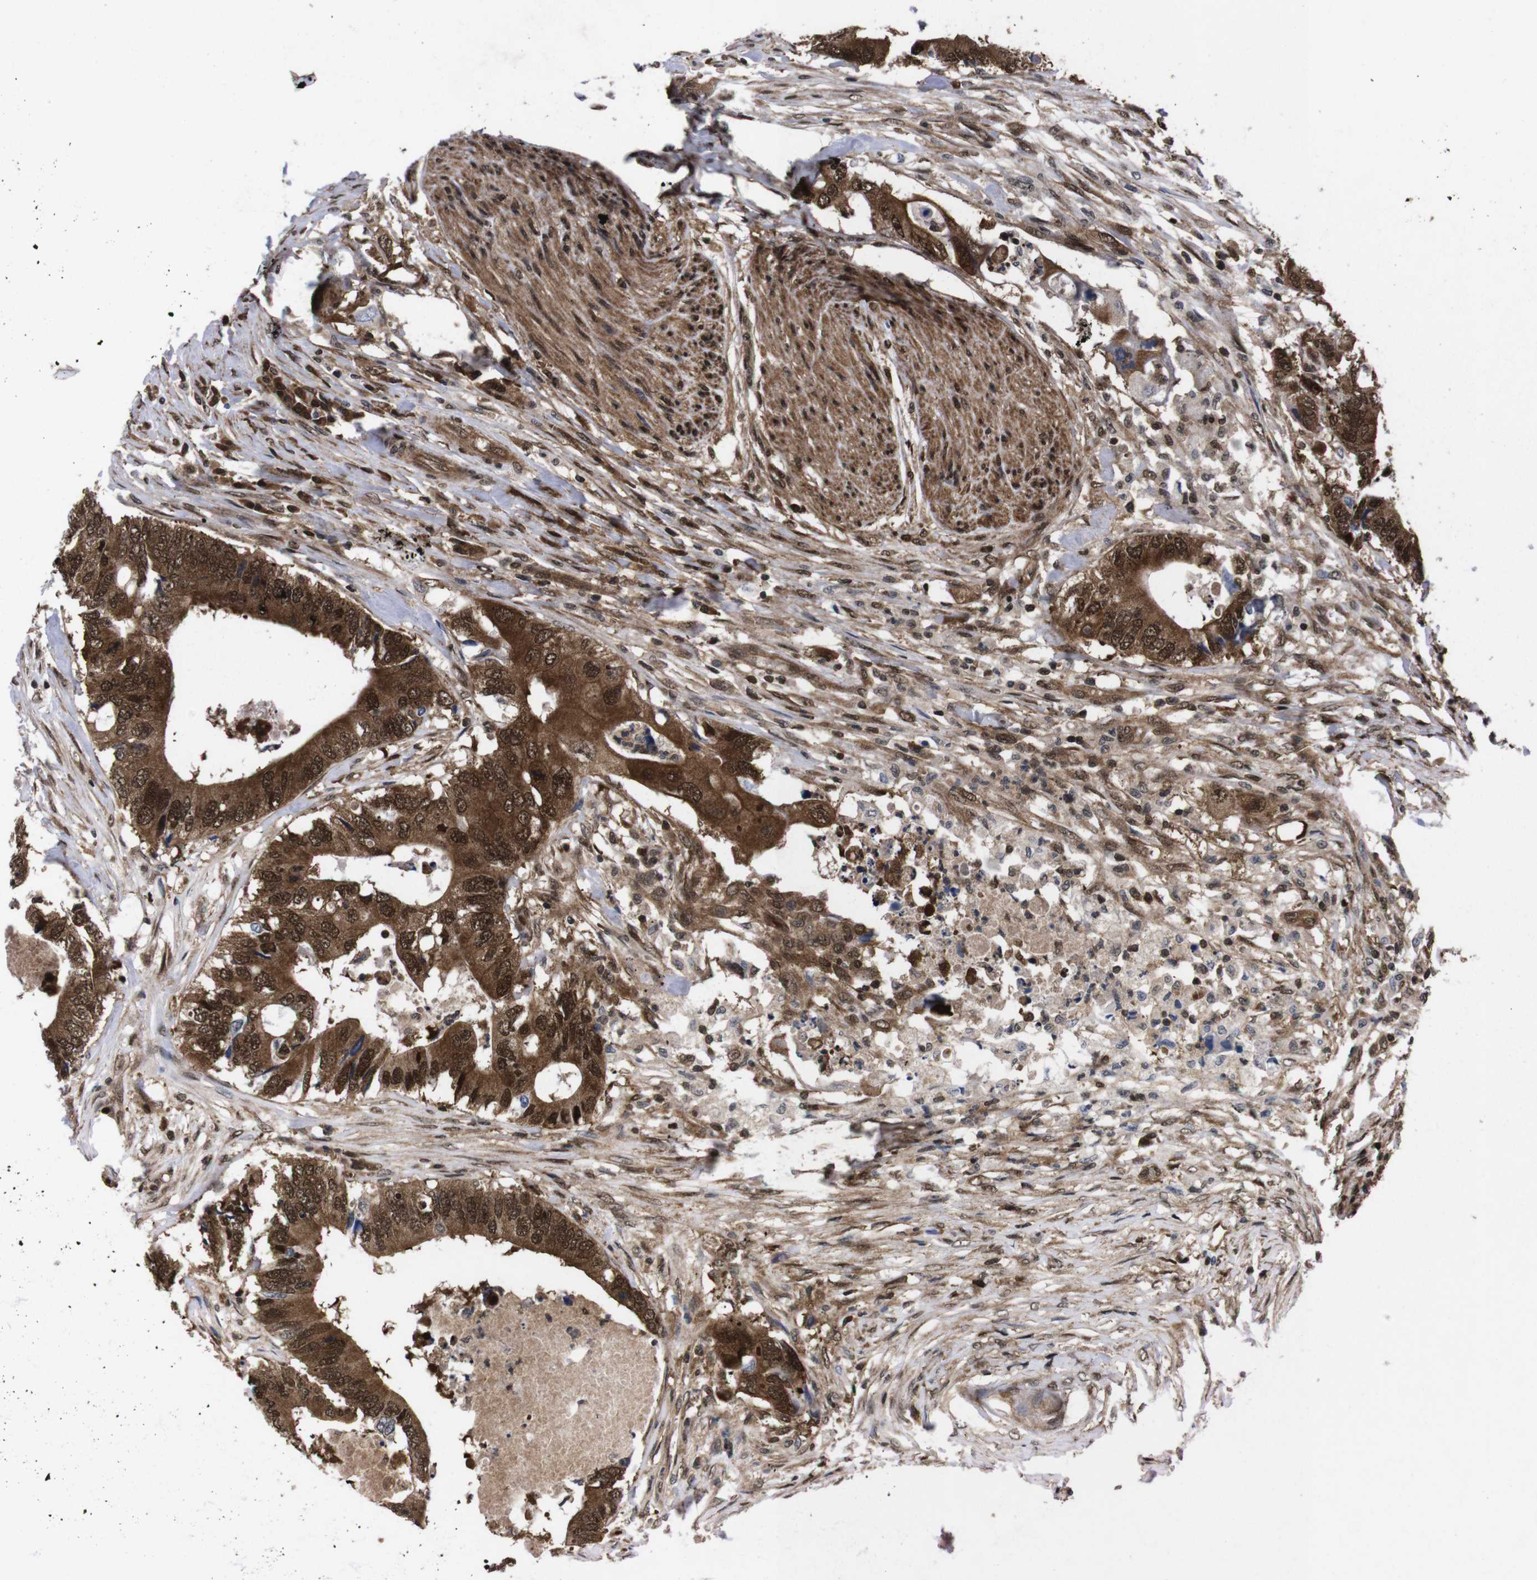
{"staining": {"intensity": "strong", "quantity": ">75%", "location": "cytoplasmic/membranous,nuclear"}, "tissue": "colorectal cancer", "cell_type": "Tumor cells", "image_type": "cancer", "snomed": [{"axis": "morphology", "description": "Adenocarcinoma, NOS"}, {"axis": "topography", "description": "Colon"}], "caption": "Strong cytoplasmic/membranous and nuclear positivity for a protein is present in approximately >75% of tumor cells of adenocarcinoma (colorectal) using IHC.", "gene": "UBQLN2", "patient": {"sex": "male", "age": 71}}